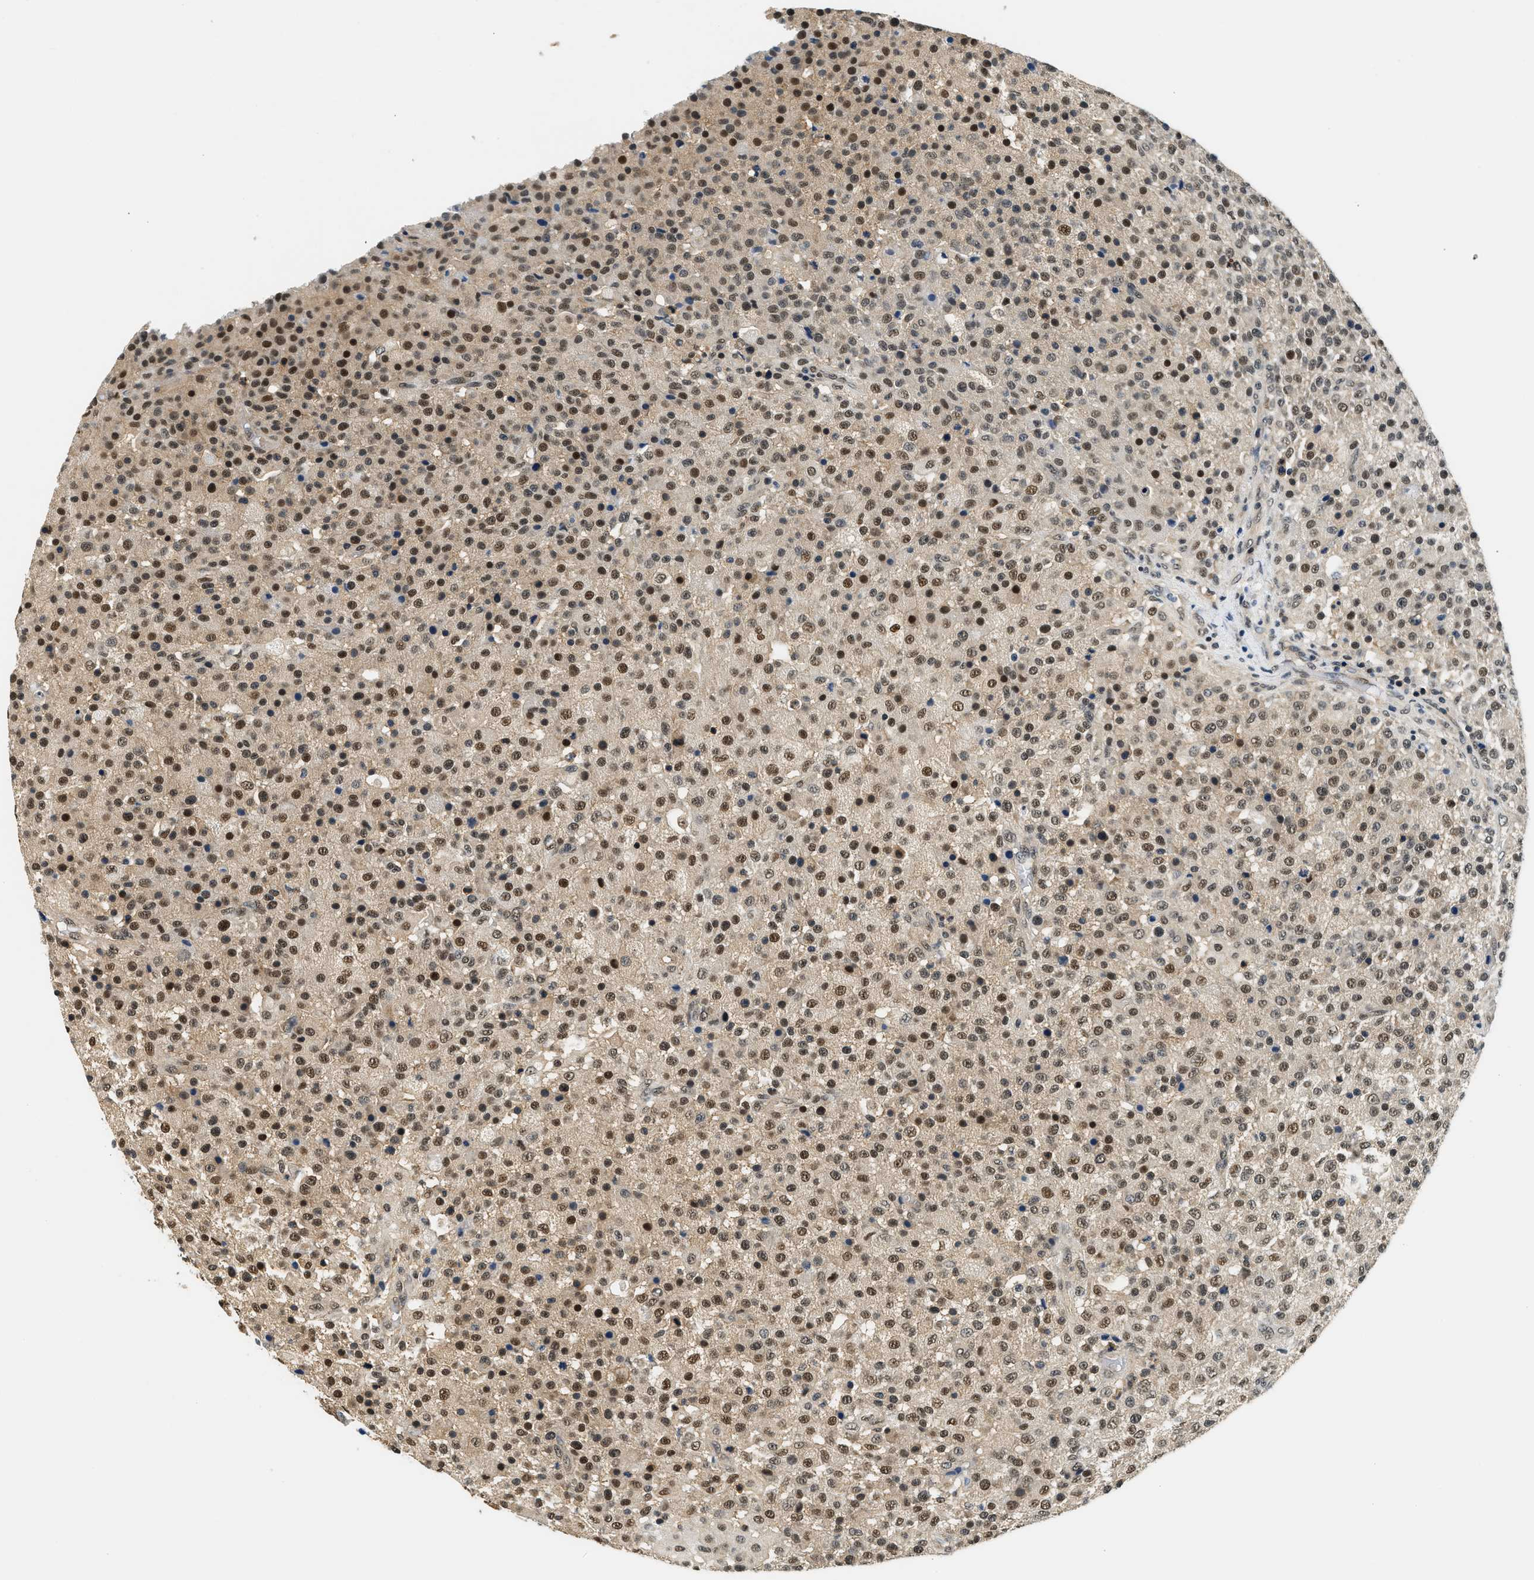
{"staining": {"intensity": "strong", "quantity": "25%-75%", "location": "cytoplasmic/membranous,nuclear"}, "tissue": "testis cancer", "cell_type": "Tumor cells", "image_type": "cancer", "snomed": [{"axis": "morphology", "description": "Seminoma, NOS"}, {"axis": "topography", "description": "Testis"}], "caption": "Strong cytoplasmic/membranous and nuclear staining for a protein is appreciated in about 25%-75% of tumor cells of testis seminoma using IHC.", "gene": "PSMD3", "patient": {"sex": "male", "age": 59}}